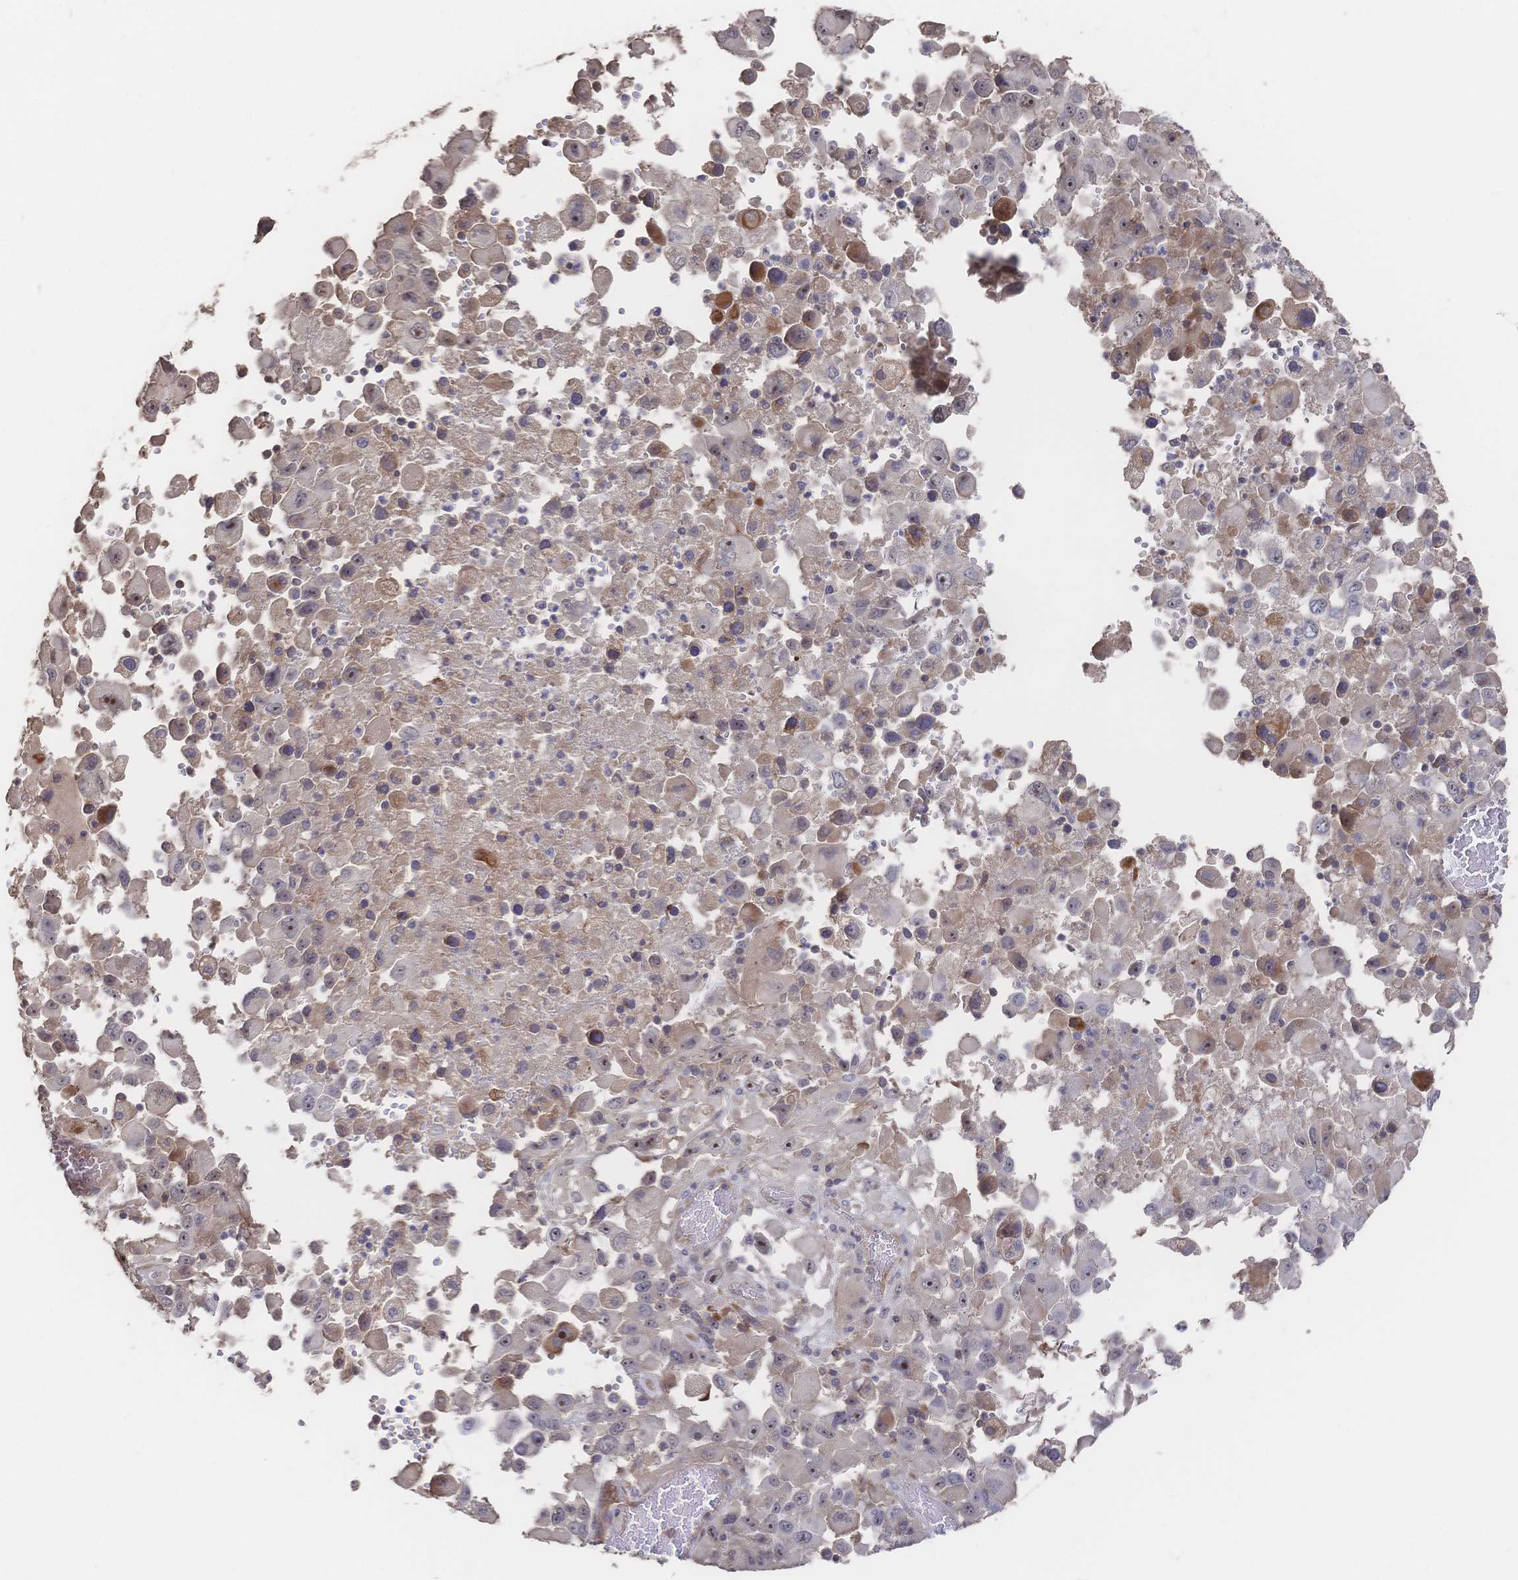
{"staining": {"intensity": "moderate", "quantity": "<25%", "location": "cytoplasmic/membranous"}, "tissue": "melanoma", "cell_type": "Tumor cells", "image_type": "cancer", "snomed": [{"axis": "morphology", "description": "Malignant melanoma, Metastatic site"}, {"axis": "topography", "description": "Soft tissue"}], "caption": "An IHC photomicrograph of tumor tissue is shown. Protein staining in brown labels moderate cytoplasmic/membranous positivity in malignant melanoma (metastatic site) within tumor cells.", "gene": "DNAJA4", "patient": {"sex": "male", "age": 50}}